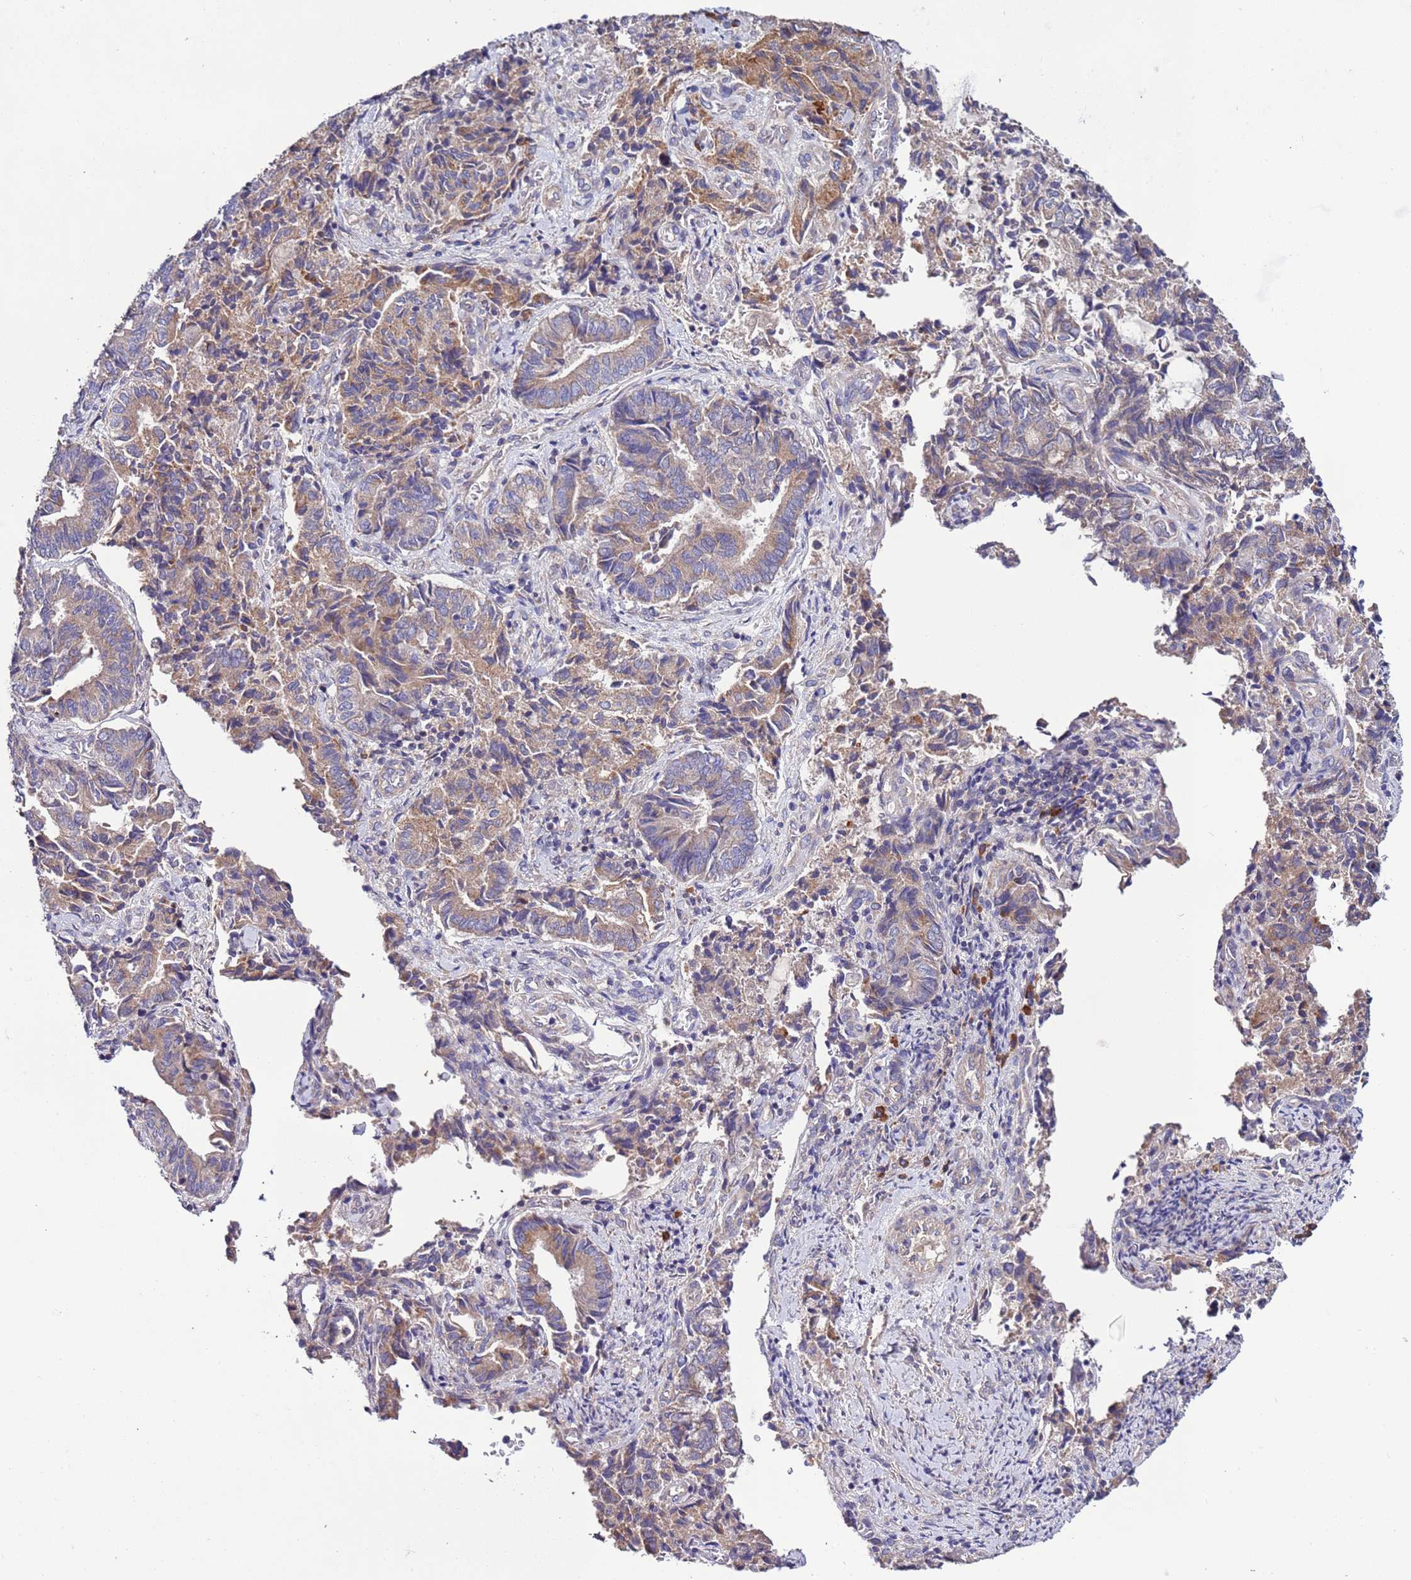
{"staining": {"intensity": "weak", "quantity": "25%-75%", "location": "cytoplasmic/membranous"}, "tissue": "endometrial cancer", "cell_type": "Tumor cells", "image_type": "cancer", "snomed": [{"axis": "morphology", "description": "Adenocarcinoma, NOS"}, {"axis": "topography", "description": "Endometrium"}], "caption": "Immunohistochemistry photomicrograph of neoplastic tissue: human endometrial cancer (adenocarcinoma) stained using immunohistochemistry displays low levels of weak protein expression localized specifically in the cytoplasmic/membranous of tumor cells, appearing as a cytoplasmic/membranous brown color.", "gene": "SPCS1", "patient": {"sex": "female", "age": 80}}